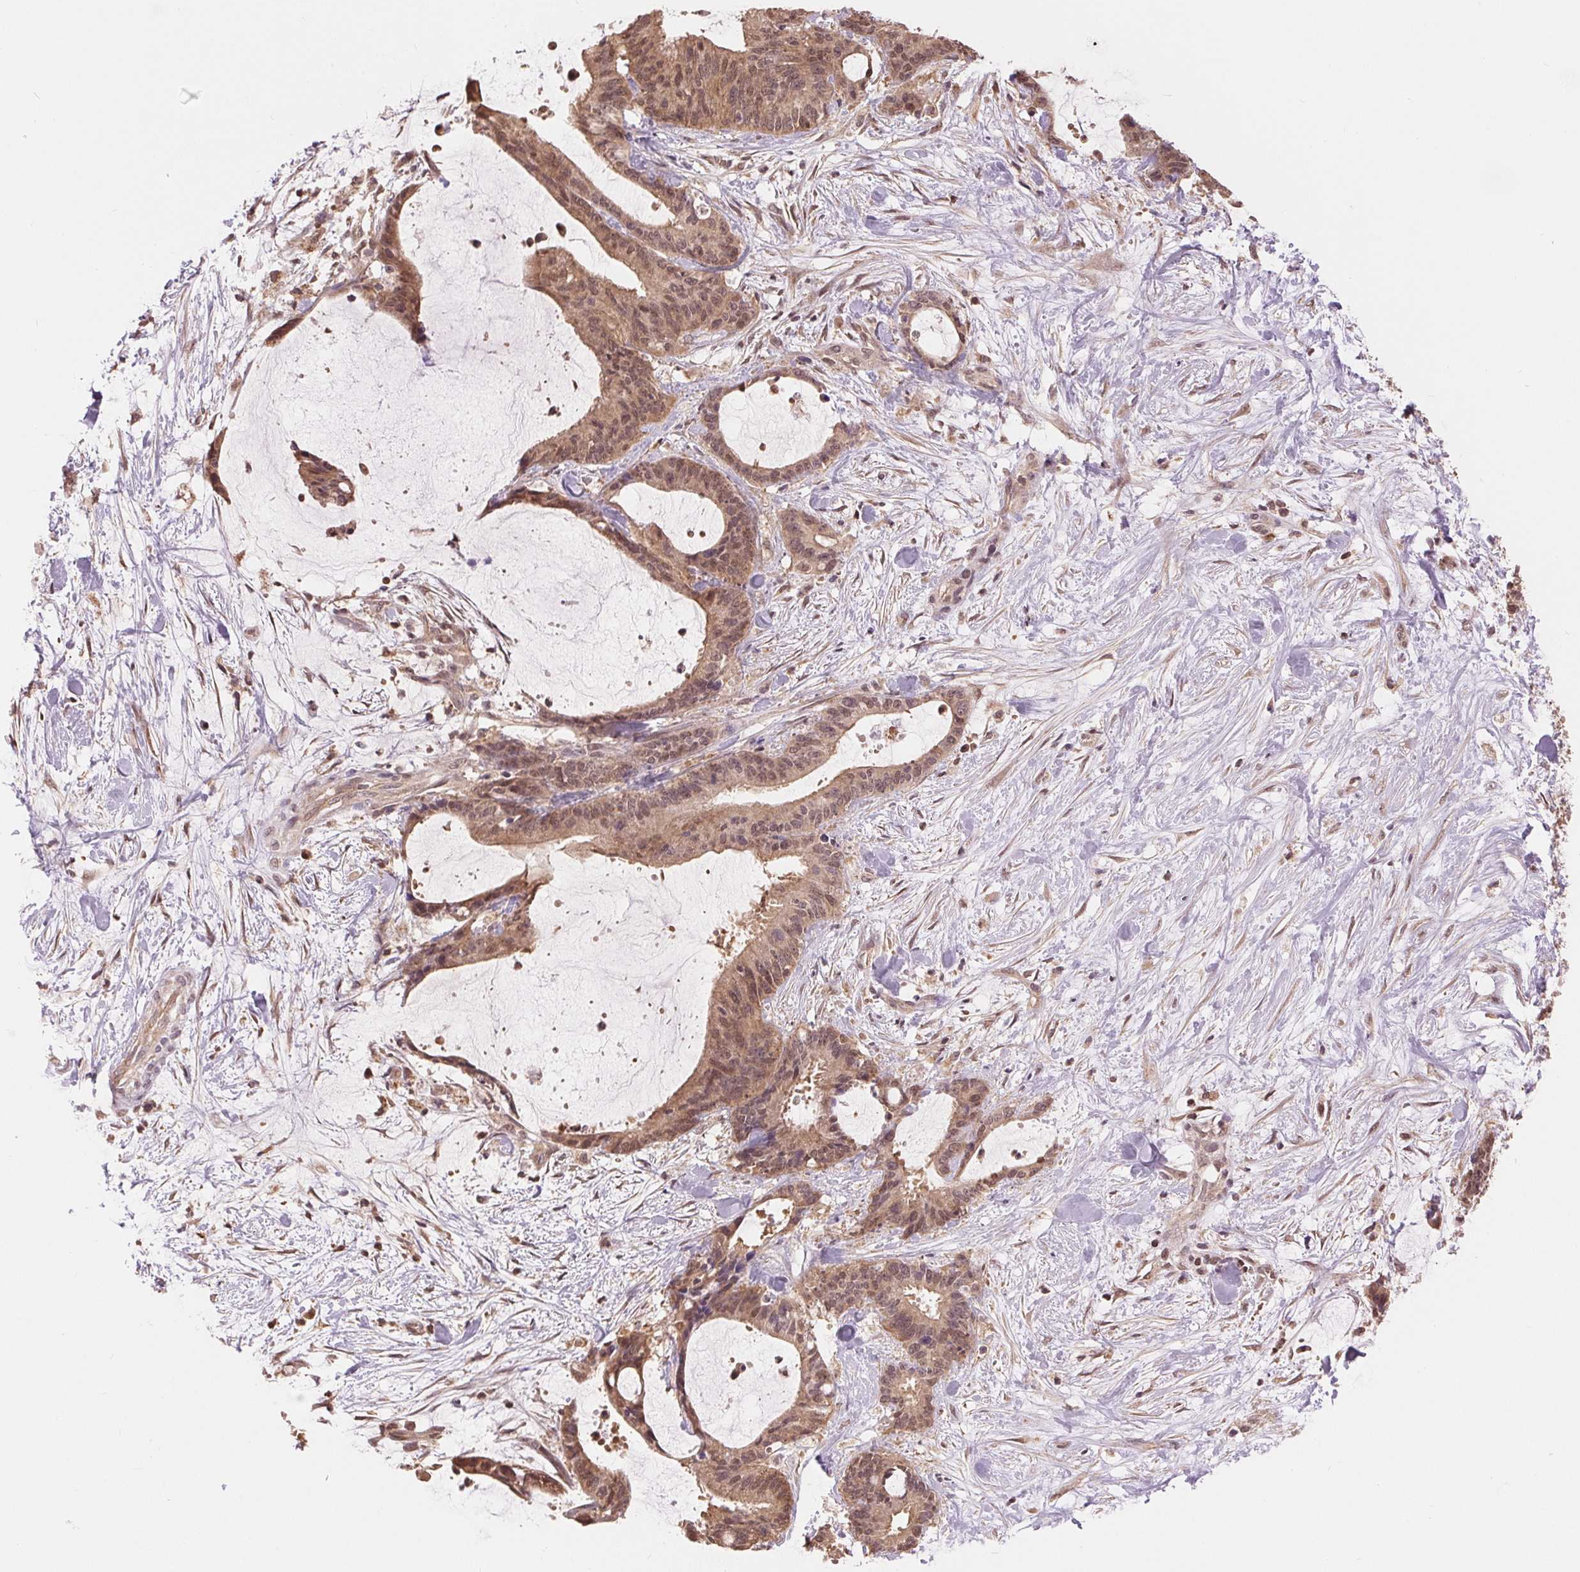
{"staining": {"intensity": "moderate", "quantity": ">75%", "location": "cytoplasmic/membranous,nuclear"}, "tissue": "liver cancer", "cell_type": "Tumor cells", "image_type": "cancer", "snomed": [{"axis": "morphology", "description": "Cholangiocarcinoma"}, {"axis": "topography", "description": "Liver"}], "caption": "High-power microscopy captured an immunohistochemistry (IHC) histopathology image of liver cancer, revealing moderate cytoplasmic/membranous and nuclear staining in approximately >75% of tumor cells.", "gene": "TMEM273", "patient": {"sex": "female", "age": 73}}